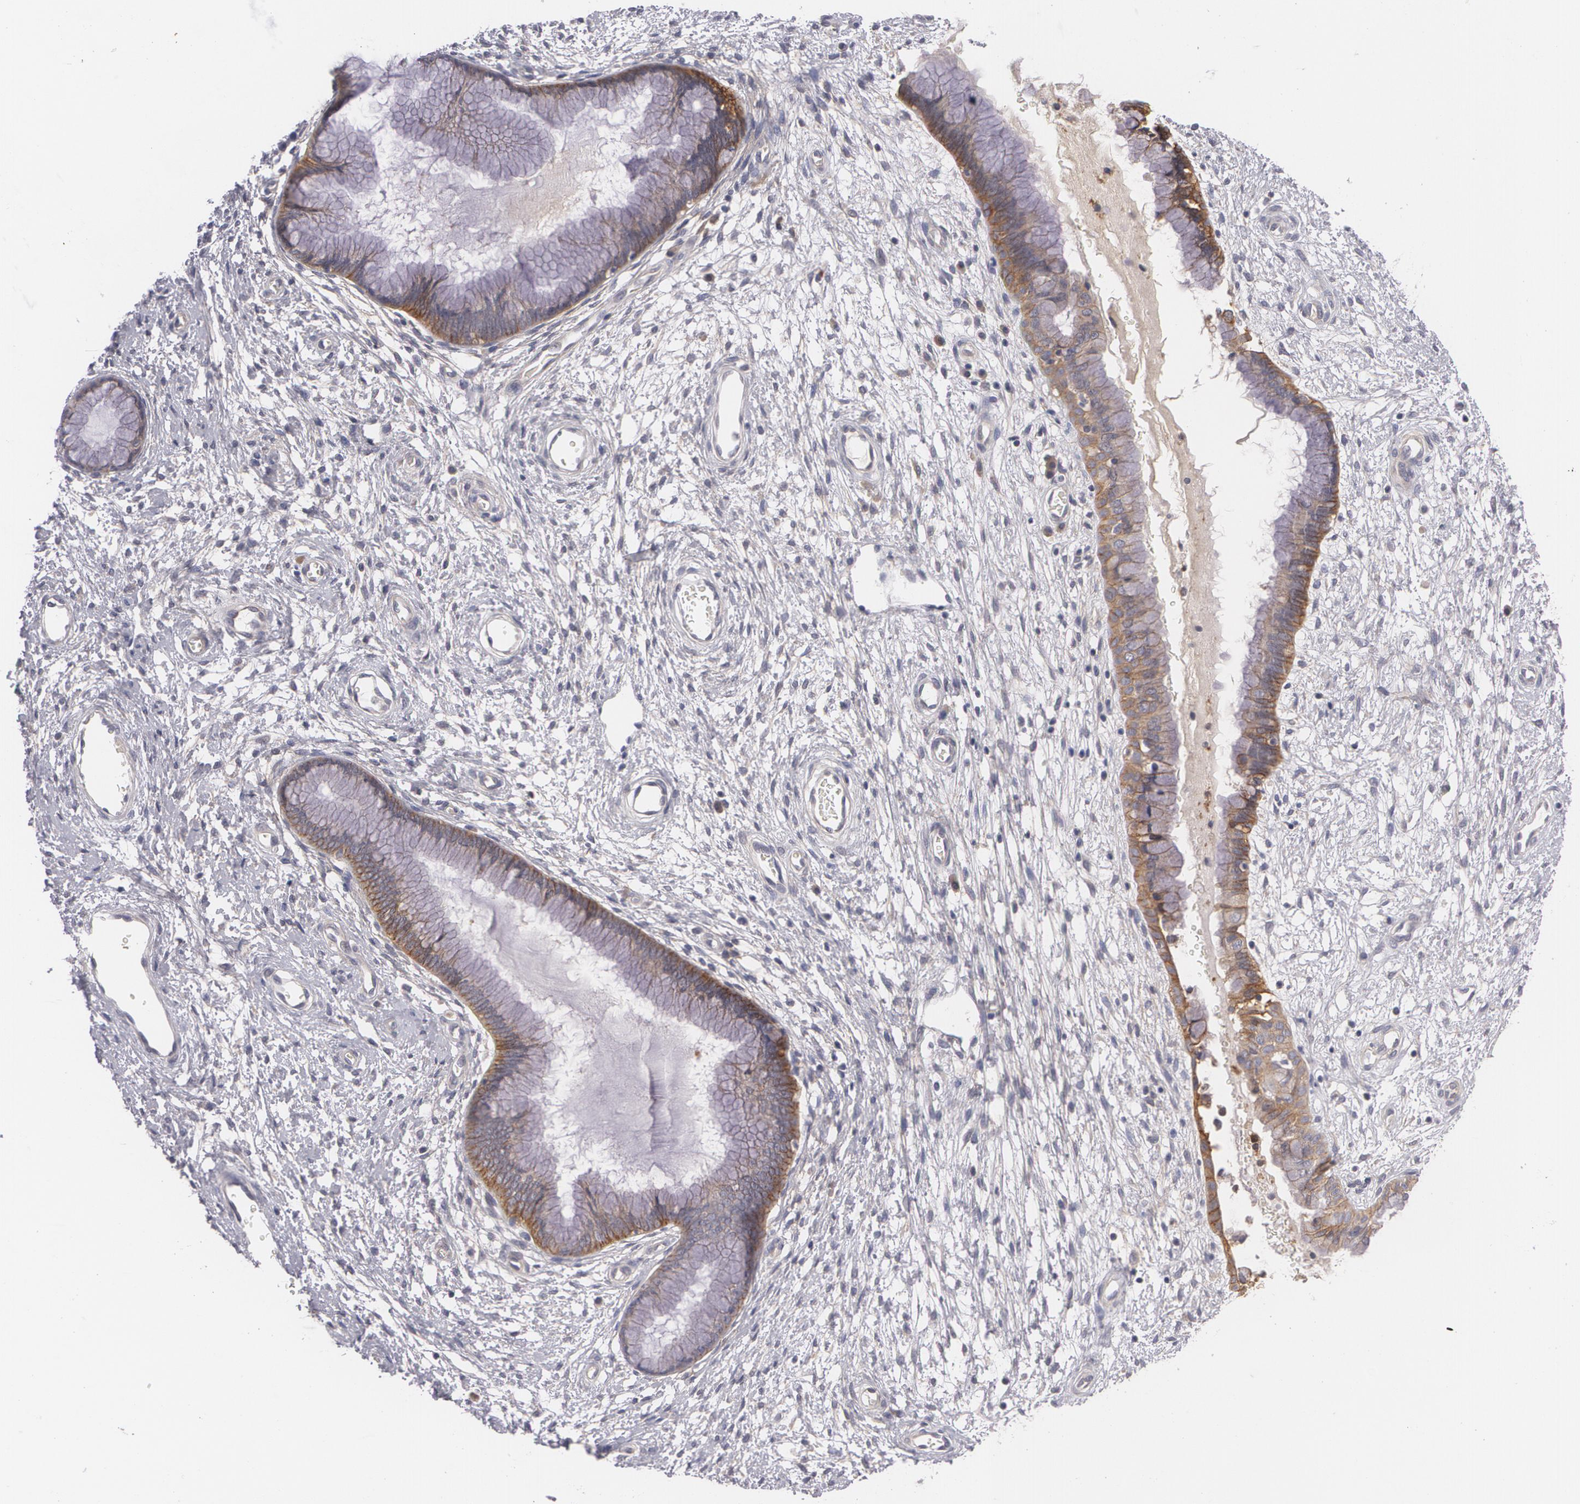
{"staining": {"intensity": "moderate", "quantity": ">75%", "location": "cytoplasmic/membranous"}, "tissue": "cervix", "cell_type": "Glandular cells", "image_type": "normal", "snomed": [{"axis": "morphology", "description": "Normal tissue, NOS"}, {"axis": "topography", "description": "Cervix"}], "caption": "Protein staining shows moderate cytoplasmic/membranous staining in approximately >75% of glandular cells in benign cervix.", "gene": "CASK", "patient": {"sex": "female", "age": 55}}